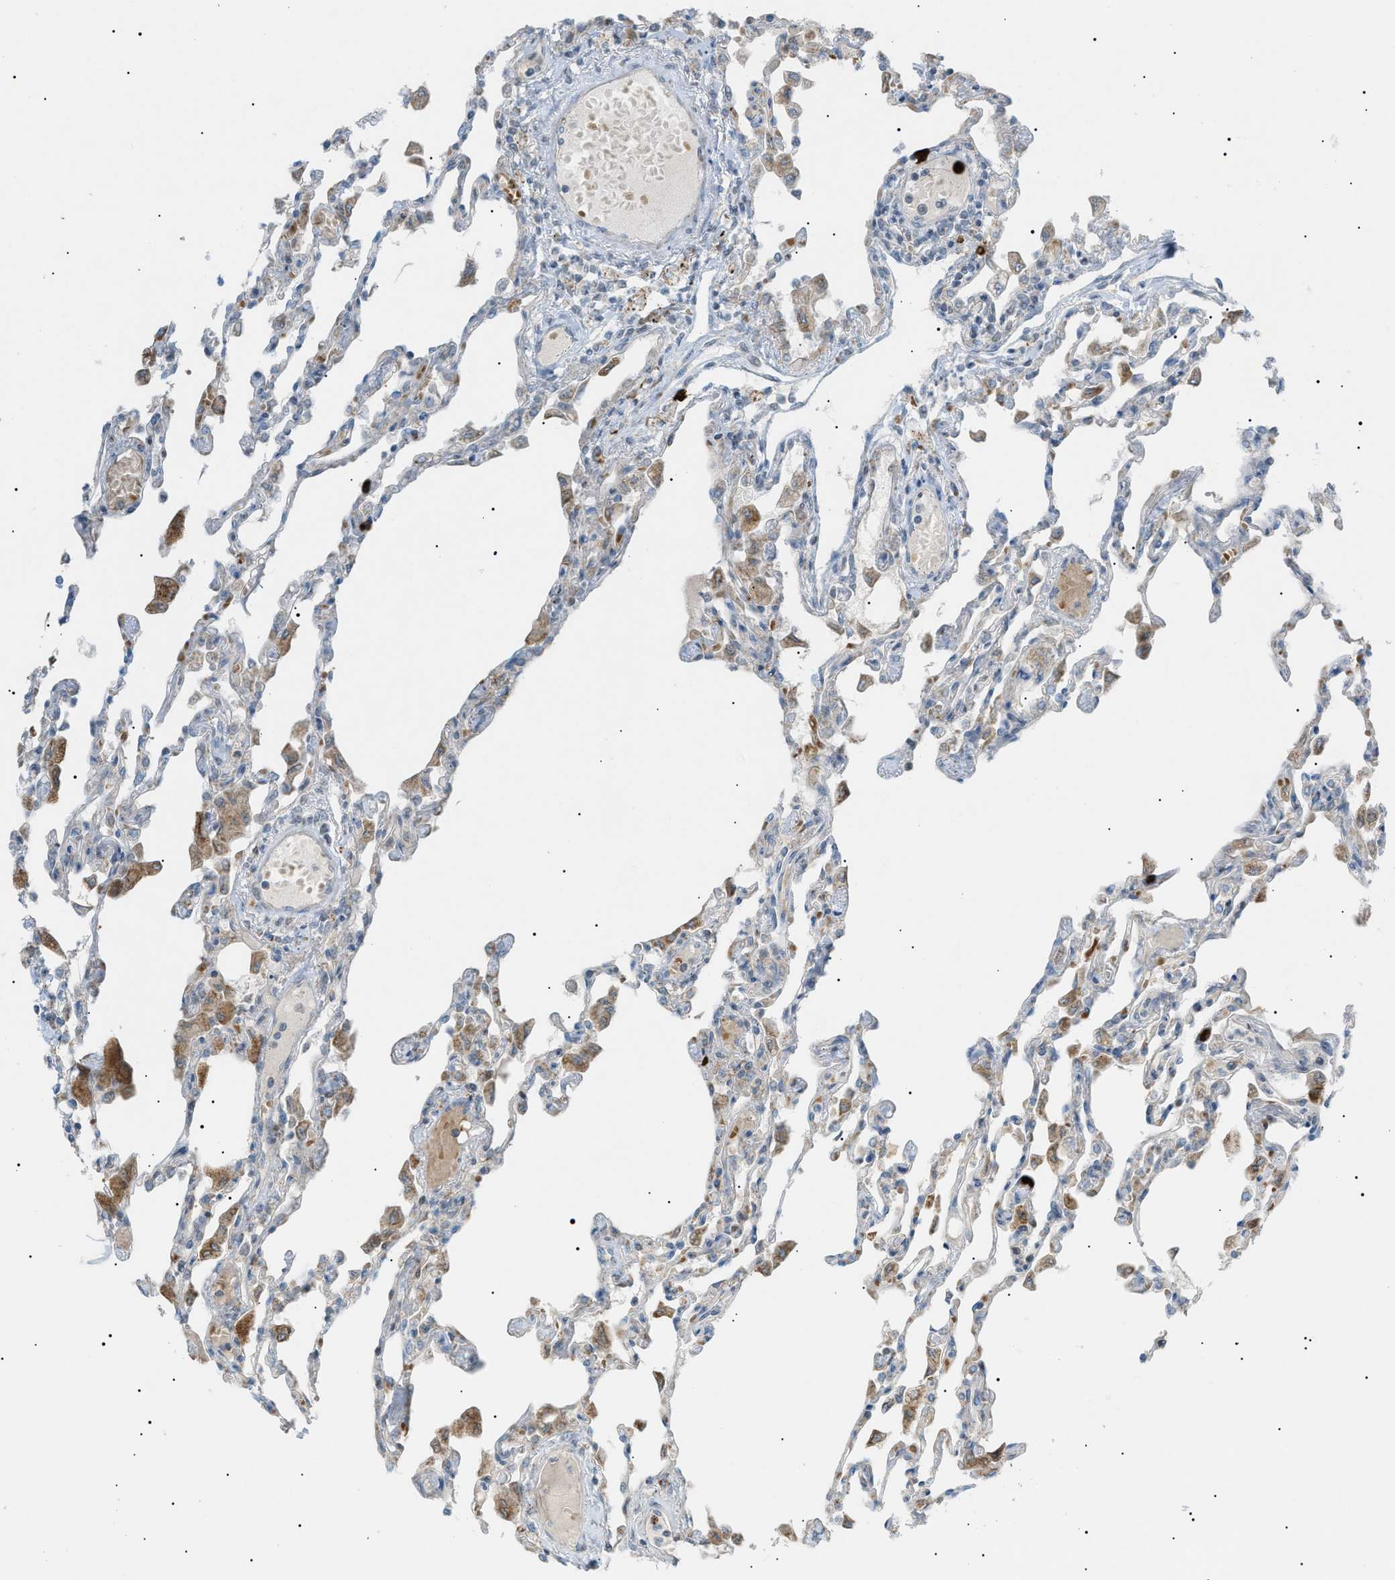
{"staining": {"intensity": "weak", "quantity": "<25%", "location": "cytoplasmic/membranous"}, "tissue": "lung", "cell_type": "Alveolar cells", "image_type": "normal", "snomed": [{"axis": "morphology", "description": "Normal tissue, NOS"}, {"axis": "topography", "description": "Bronchus"}, {"axis": "topography", "description": "Lung"}], "caption": "Alveolar cells show no significant expression in unremarkable lung. (Brightfield microscopy of DAB immunohistochemistry (IHC) at high magnification).", "gene": "ZNF516", "patient": {"sex": "female", "age": 49}}